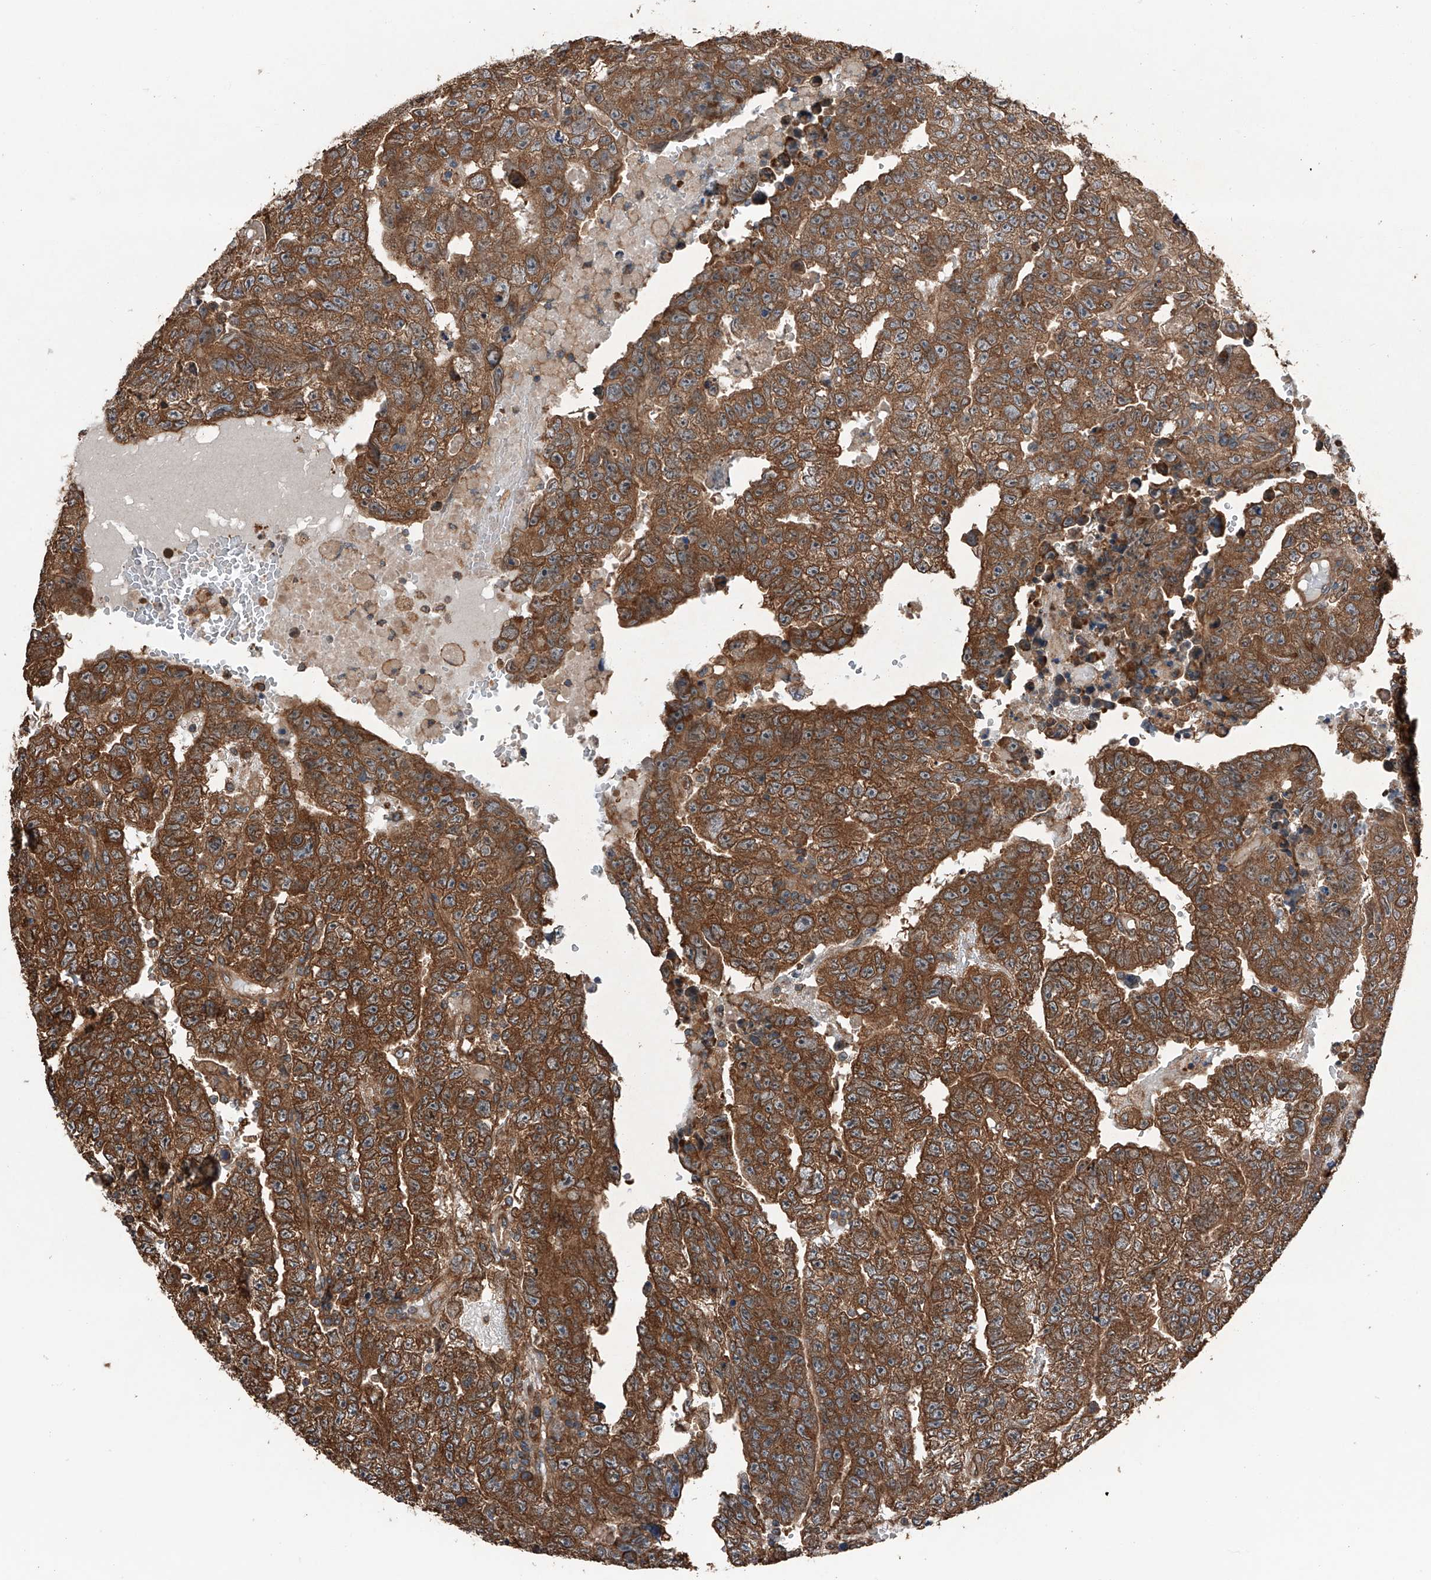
{"staining": {"intensity": "strong", "quantity": ">75%", "location": "cytoplasmic/membranous"}, "tissue": "testis cancer", "cell_type": "Tumor cells", "image_type": "cancer", "snomed": [{"axis": "morphology", "description": "Carcinoma, Embryonal, NOS"}, {"axis": "topography", "description": "Testis"}], "caption": "Embryonal carcinoma (testis) stained with a protein marker displays strong staining in tumor cells.", "gene": "KCNJ2", "patient": {"sex": "male", "age": 25}}